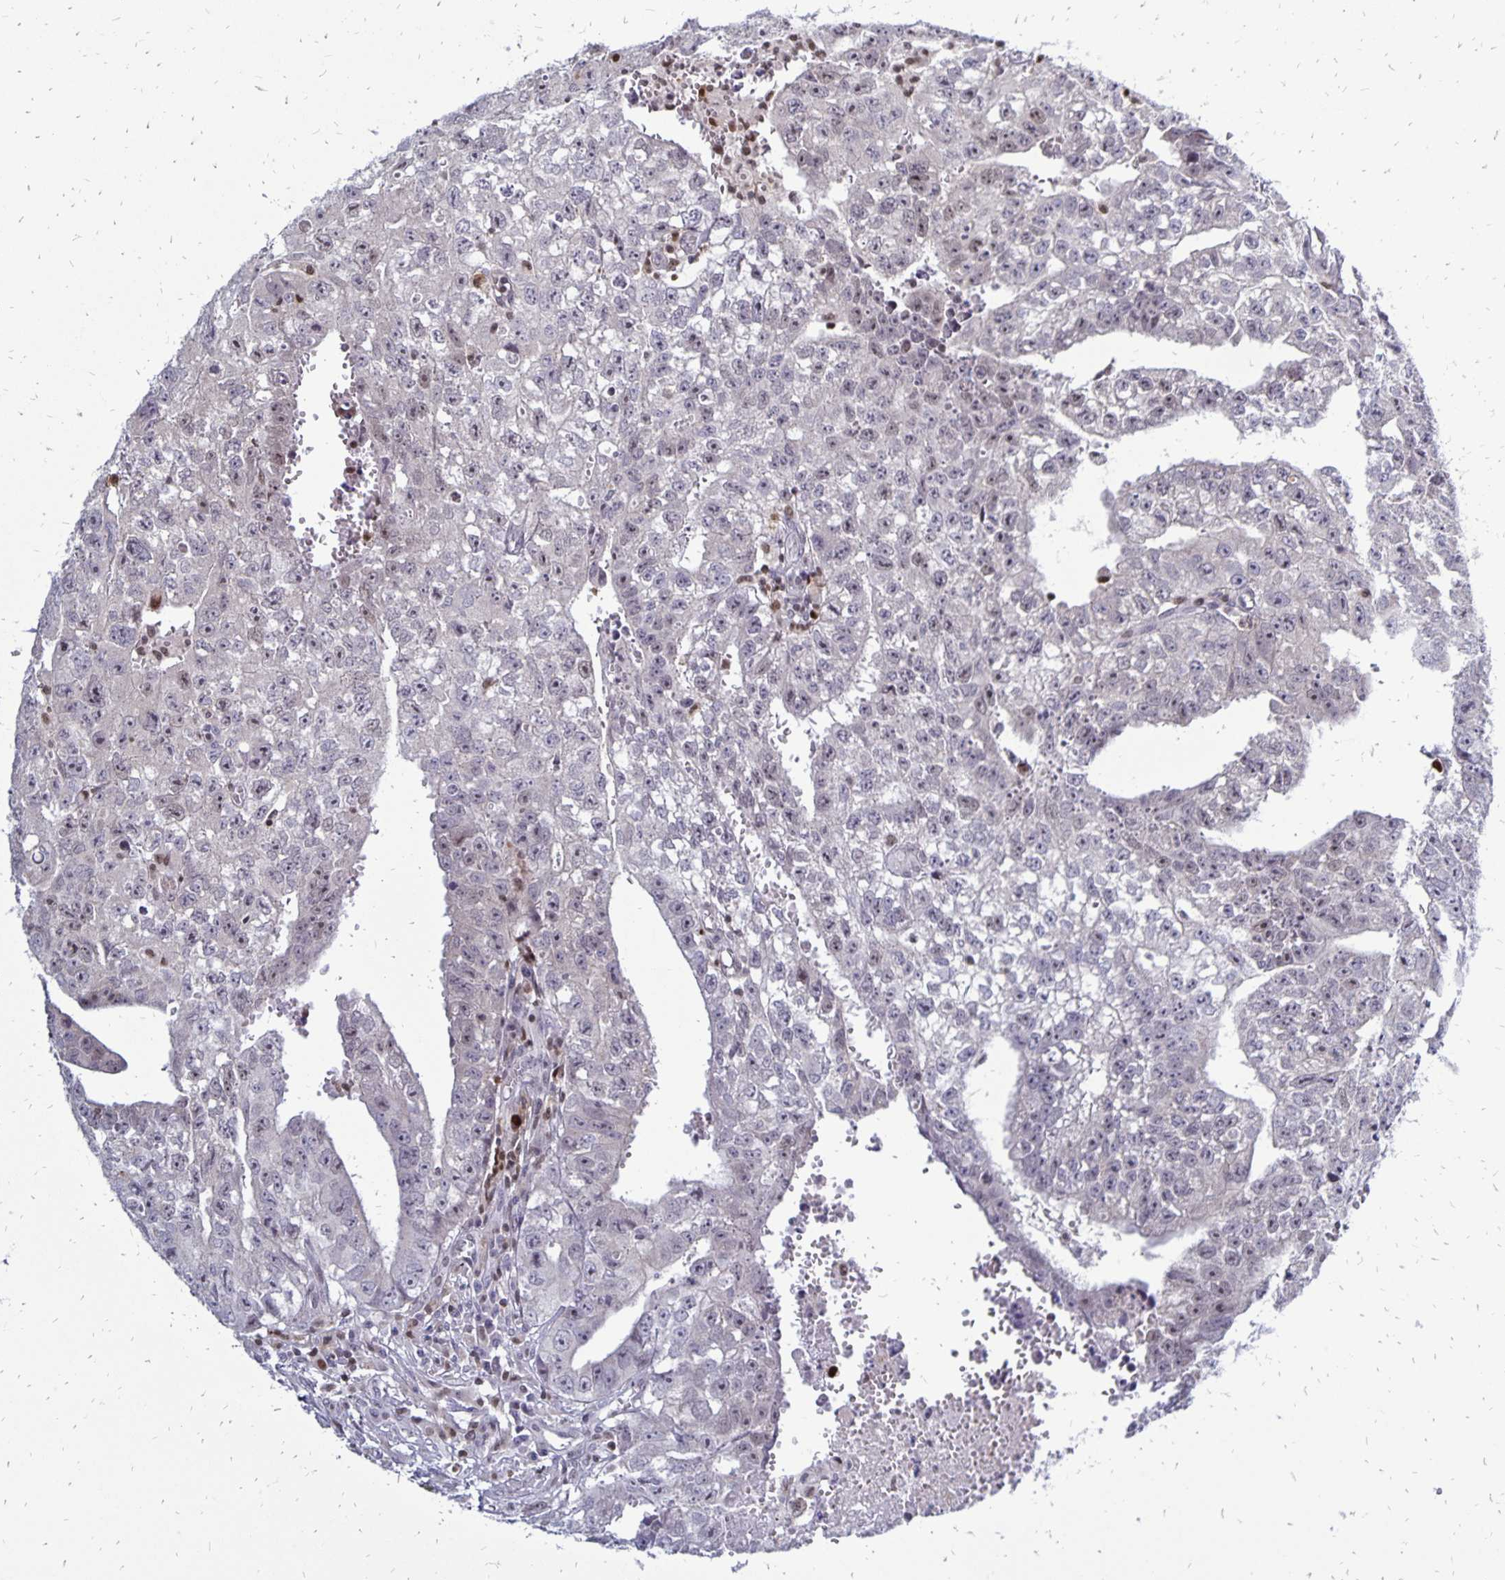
{"staining": {"intensity": "weak", "quantity": "<25%", "location": "nuclear"}, "tissue": "testis cancer", "cell_type": "Tumor cells", "image_type": "cancer", "snomed": [{"axis": "morphology", "description": "Carcinoma, Embryonal, NOS"}, {"axis": "morphology", "description": "Teratoma, malignant, NOS"}, {"axis": "topography", "description": "Testis"}], "caption": "Micrograph shows no significant protein positivity in tumor cells of malignant teratoma (testis).", "gene": "DCK", "patient": {"sex": "male", "age": 24}}